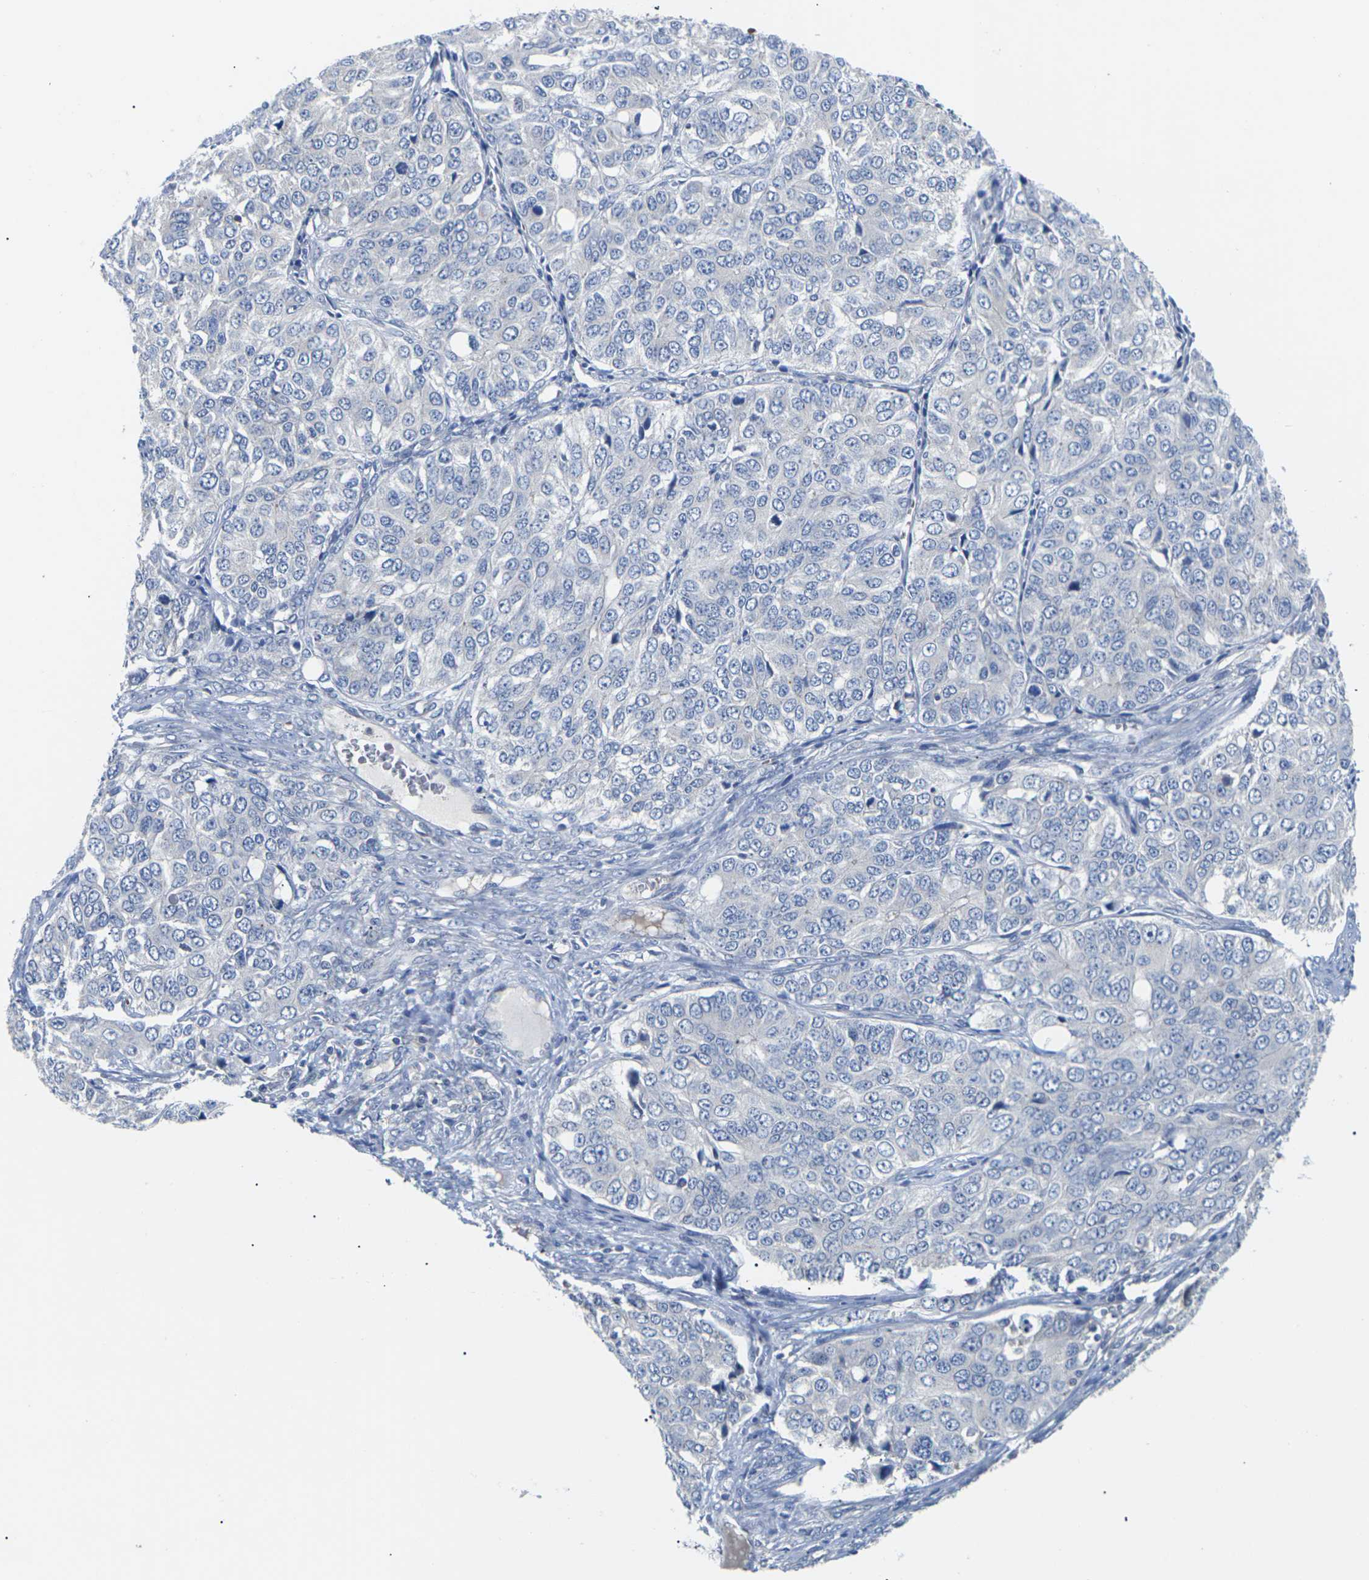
{"staining": {"intensity": "negative", "quantity": "none", "location": "none"}, "tissue": "ovarian cancer", "cell_type": "Tumor cells", "image_type": "cancer", "snomed": [{"axis": "morphology", "description": "Carcinoma, endometroid"}, {"axis": "topography", "description": "Ovary"}], "caption": "IHC micrograph of human ovarian cancer stained for a protein (brown), which reveals no expression in tumor cells. (Stains: DAB immunohistochemistry (IHC) with hematoxylin counter stain, Microscopy: brightfield microscopy at high magnification).", "gene": "TMCO4", "patient": {"sex": "female", "age": 51}}